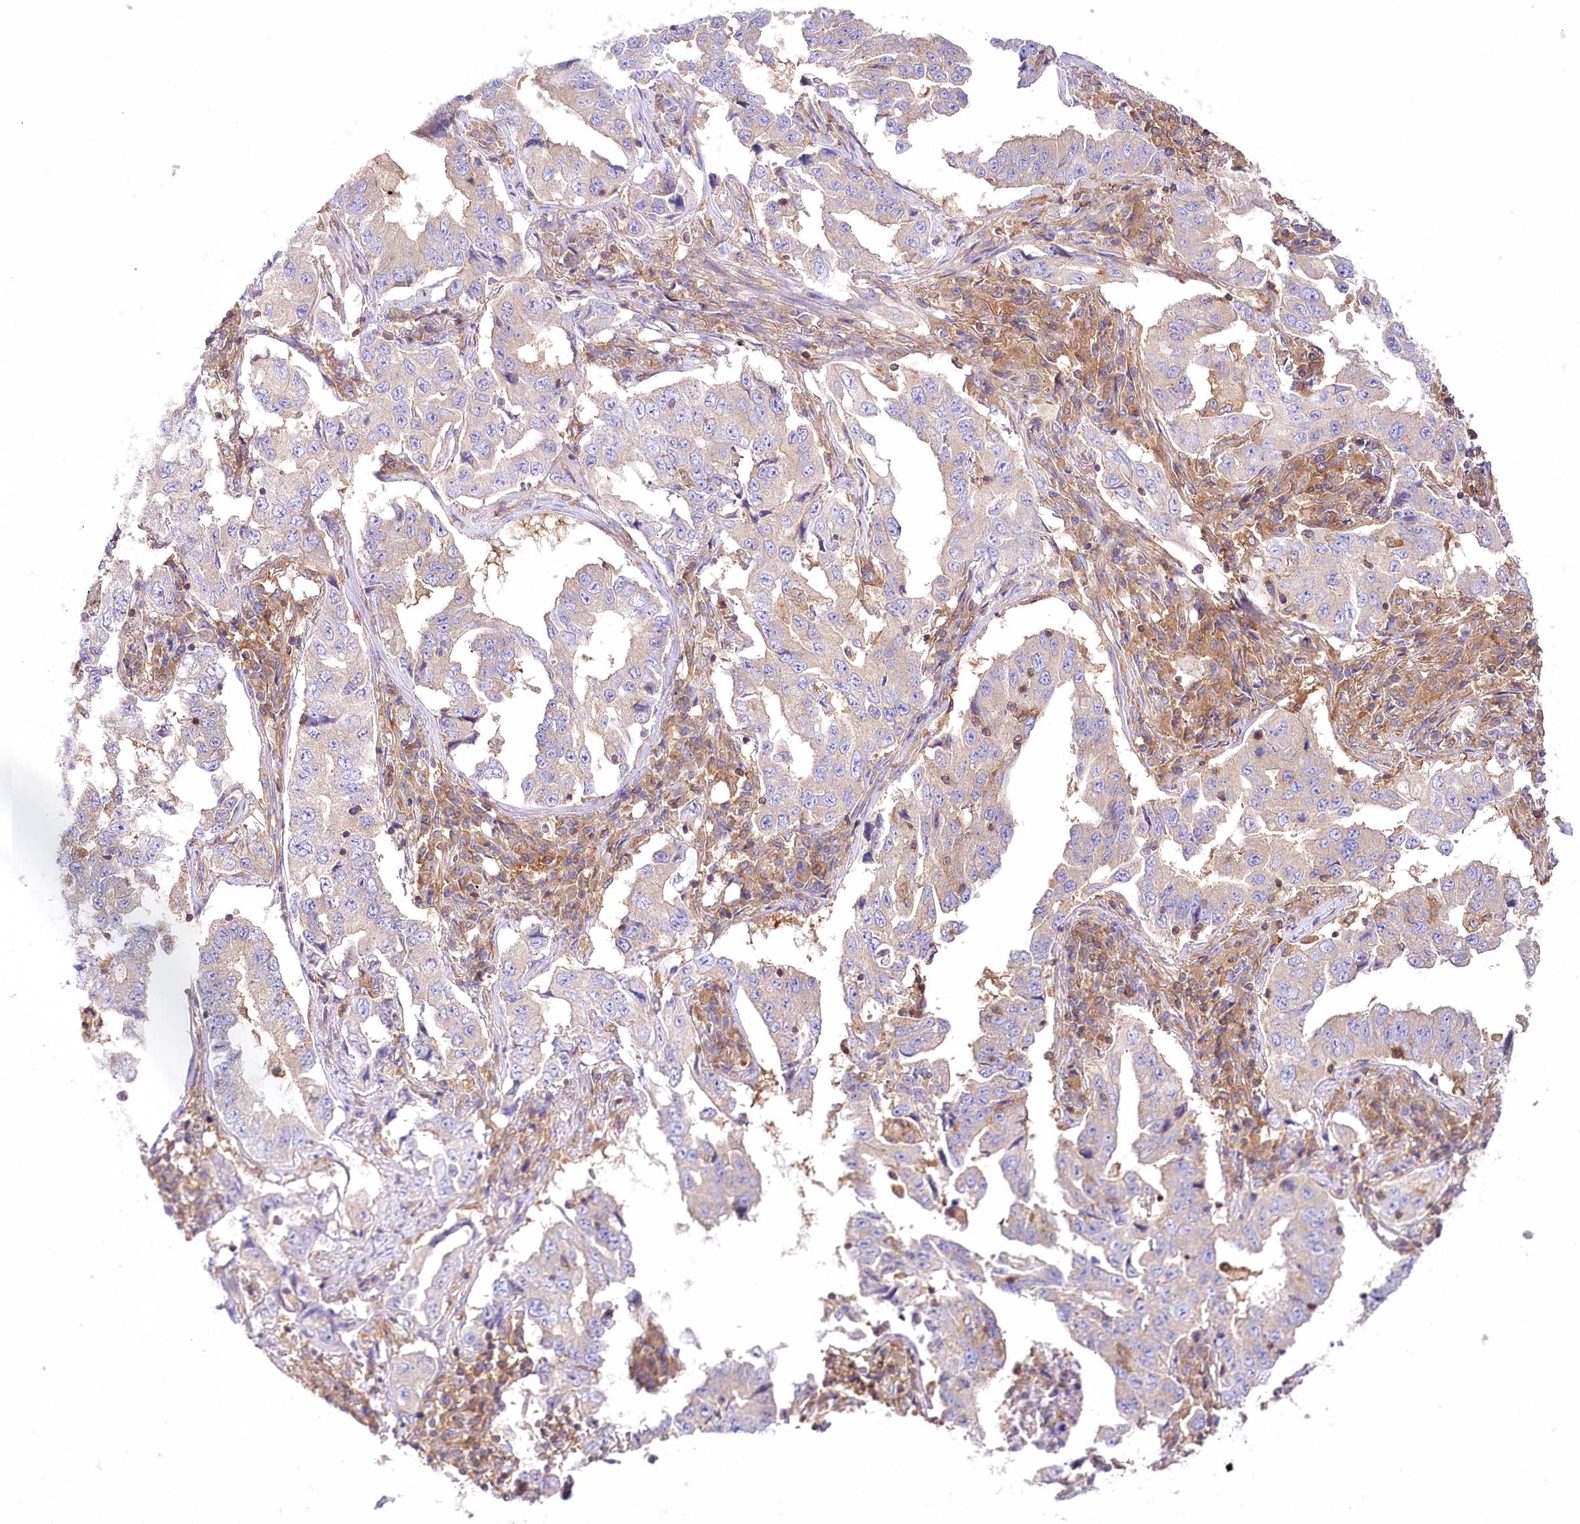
{"staining": {"intensity": "weak", "quantity": "<25%", "location": "cytoplasmic/membranous"}, "tissue": "lung cancer", "cell_type": "Tumor cells", "image_type": "cancer", "snomed": [{"axis": "morphology", "description": "Adenocarcinoma, NOS"}, {"axis": "topography", "description": "Lung"}], "caption": "Histopathology image shows no protein positivity in tumor cells of lung cancer tissue.", "gene": "ABRAXAS2", "patient": {"sex": "female", "age": 51}}